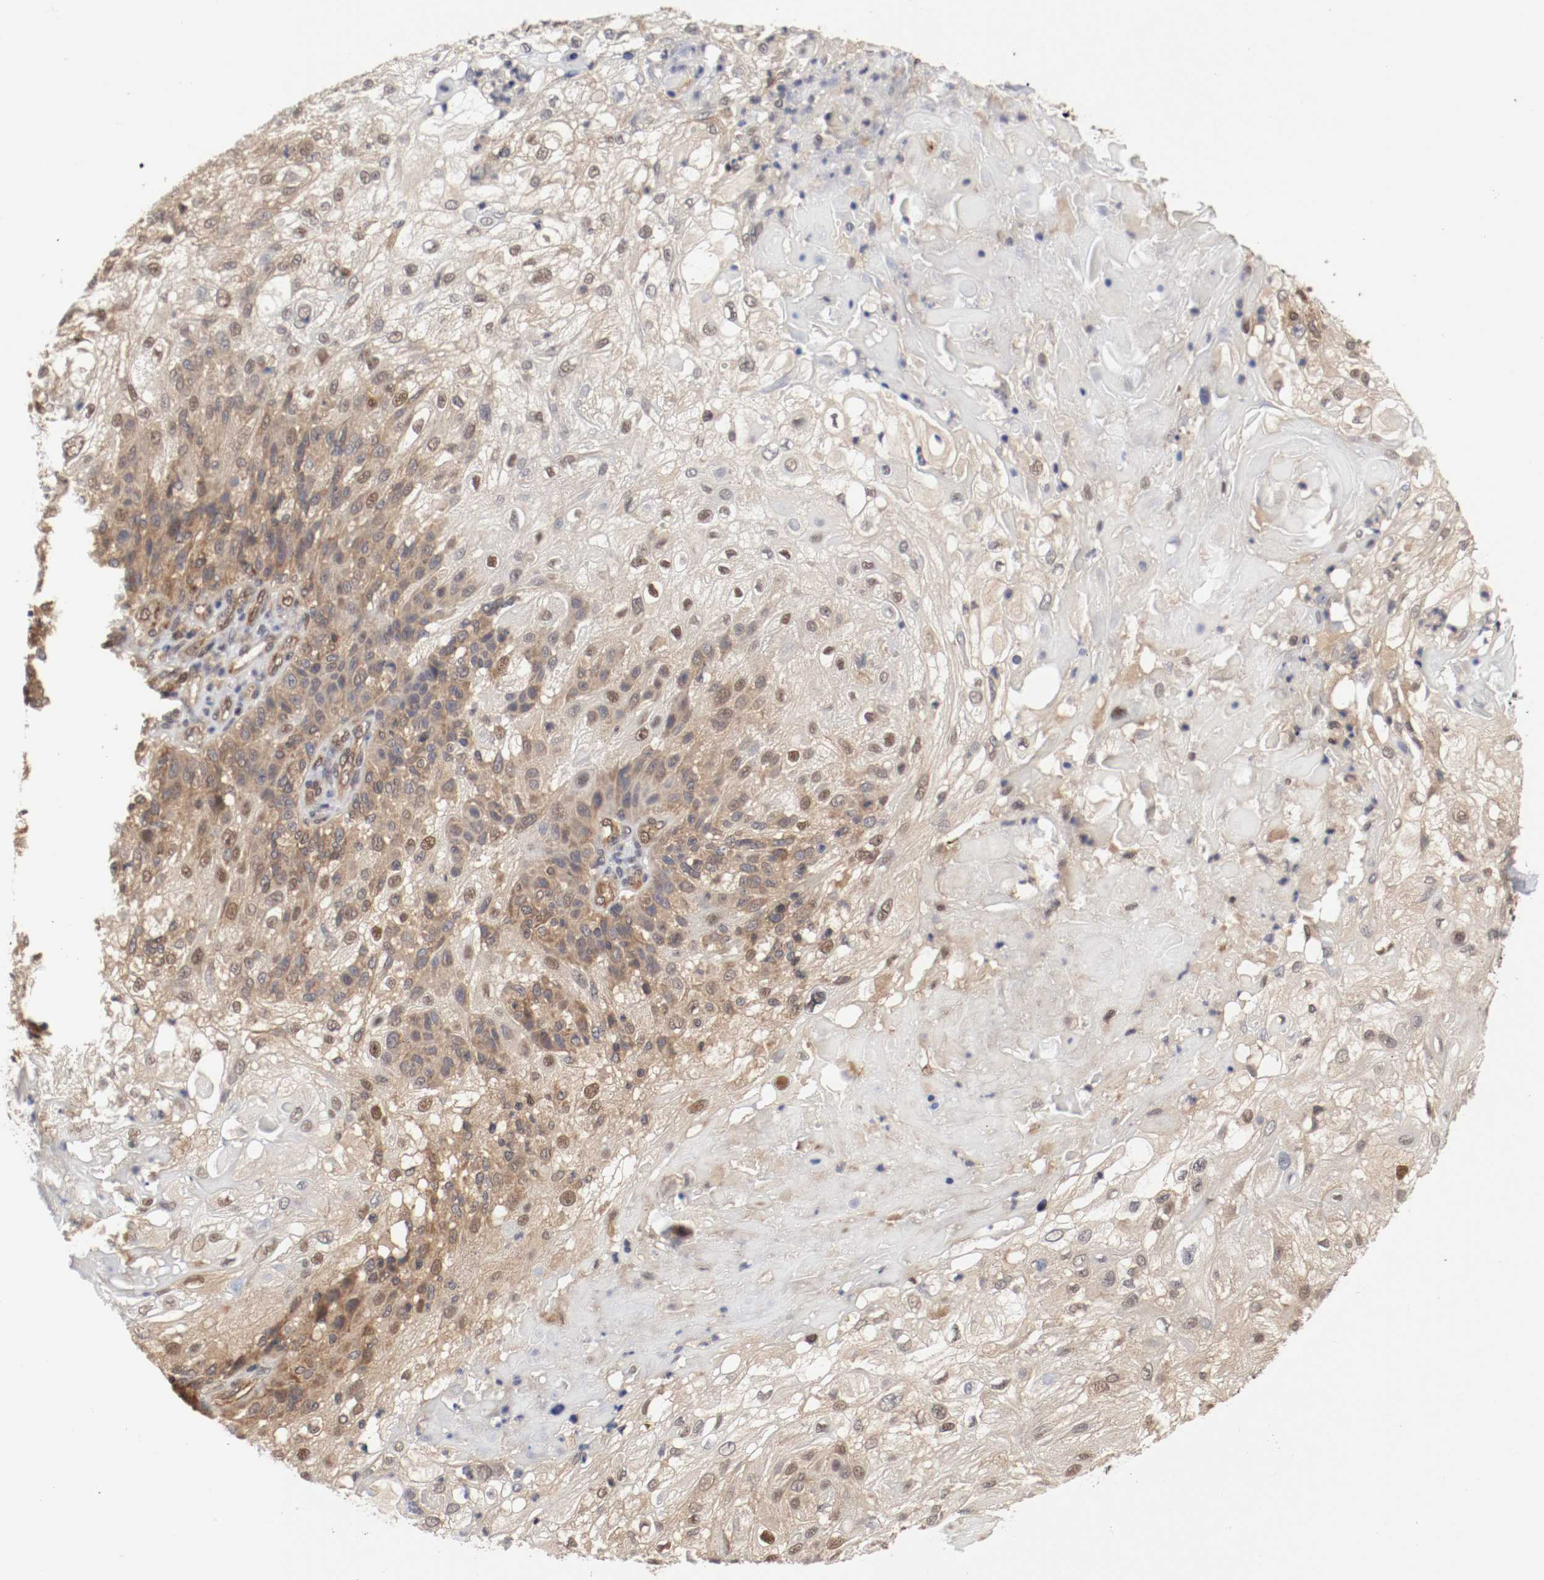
{"staining": {"intensity": "moderate", "quantity": ">75%", "location": "cytoplasmic/membranous,nuclear"}, "tissue": "skin cancer", "cell_type": "Tumor cells", "image_type": "cancer", "snomed": [{"axis": "morphology", "description": "Normal tissue, NOS"}, {"axis": "morphology", "description": "Squamous cell carcinoma, NOS"}, {"axis": "topography", "description": "Skin"}], "caption": "Immunohistochemical staining of skin cancer (squamous cell carcinoma) shows medium levels of moderate cytoplasmic/membranous and nuclear positivity in approximately >75% of tumor cells.", "gene": "AFG3L2", "patient": {"sex": "female", "age": 83}}